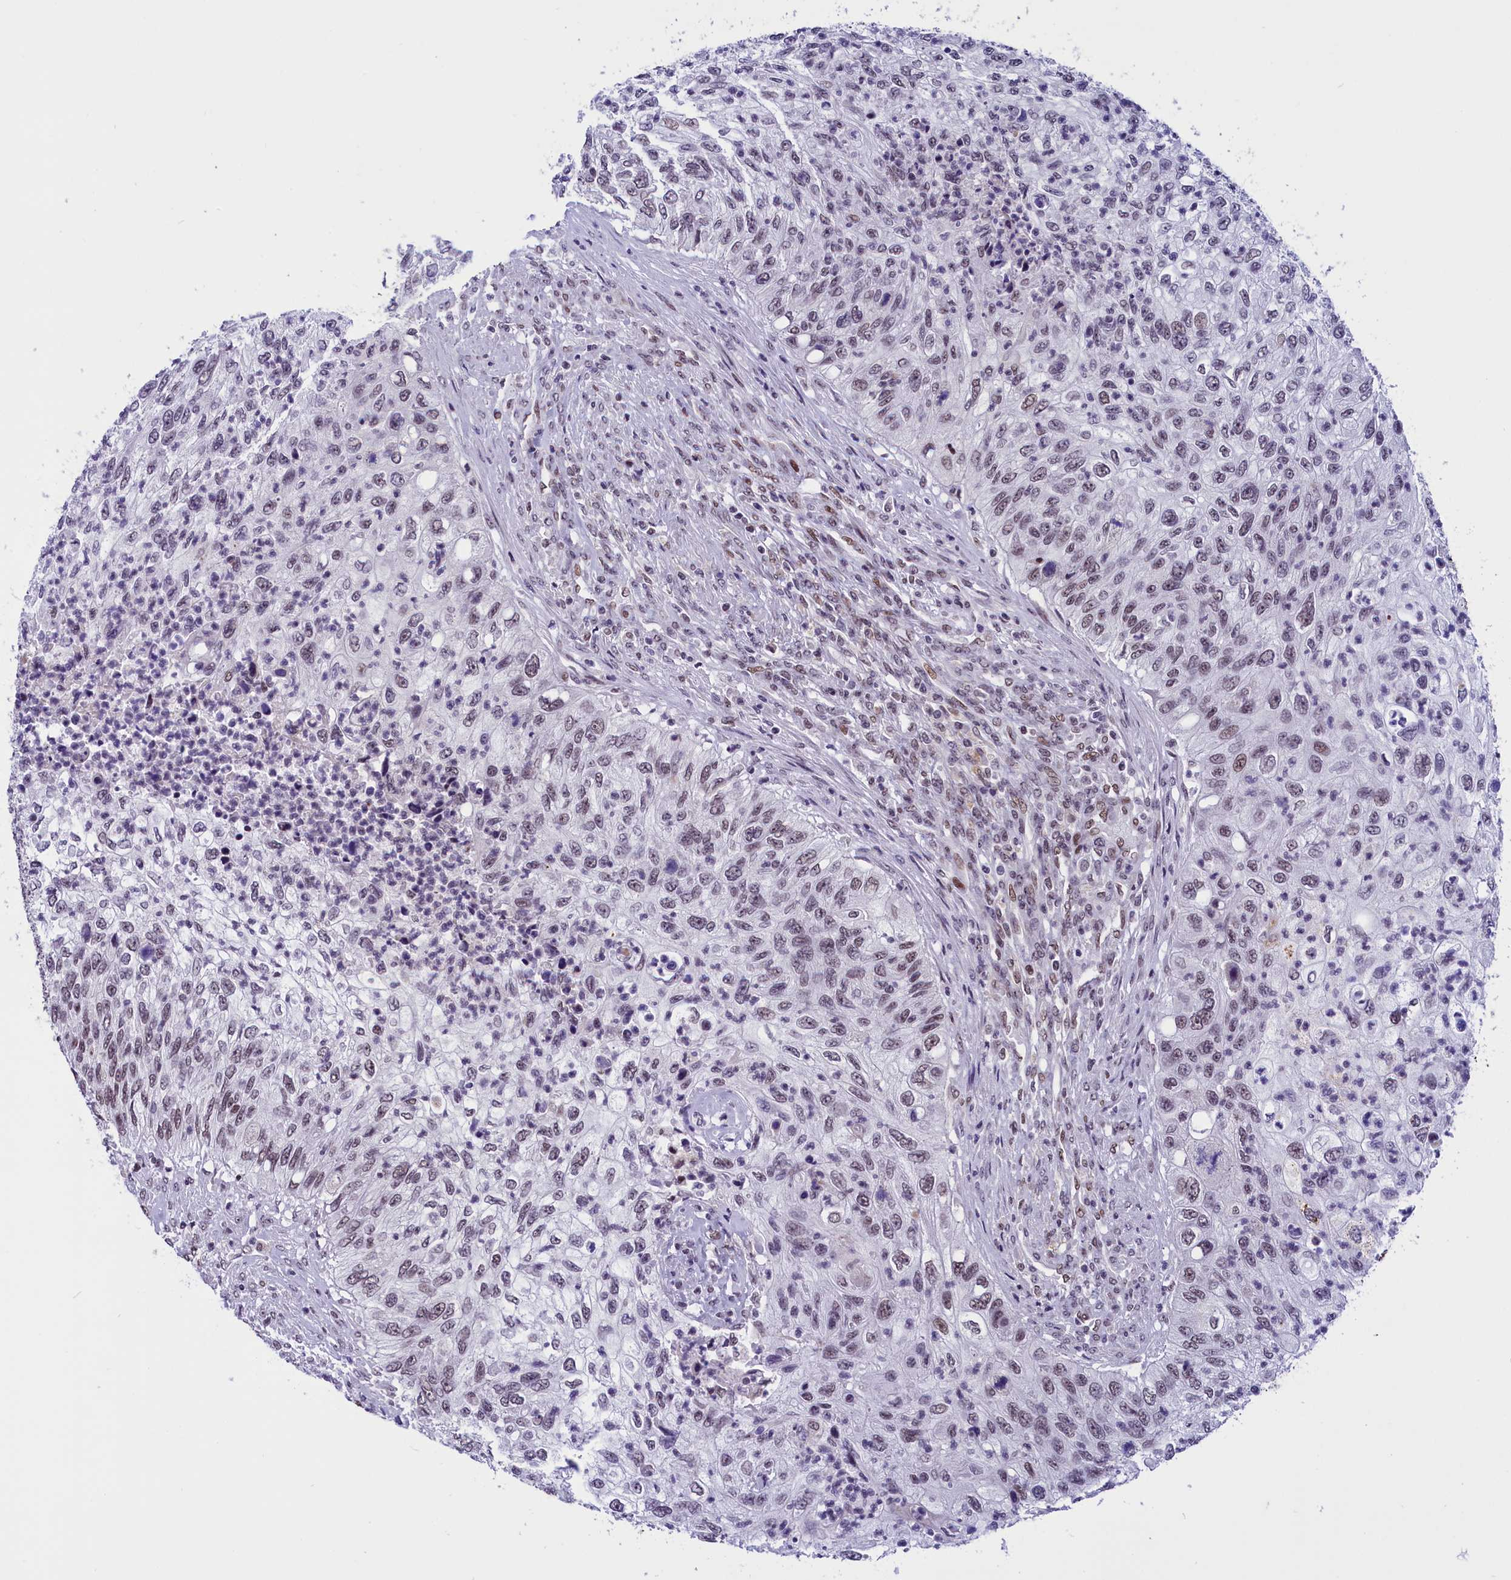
{"staining": {"intensity": "weak", "quantity": ">75%", "location": "nuclear"}, "tissue": "urothelial cancer", "cell_type": "Tumor cells", "image_type": "cancer", "snomed": [{"axis": "morphology", "description": "Urothelial carcinoma, High grade"}, {"axis": "topography", "description": "Urinary bladder"}], "caption": "About >75% of tumor cells in human urothelial cancer reveal weak nuclear protein expression as visualized by brown immunohistochemical staining.", "gene": "CDYL2", "patient": {"sex": "female", "age": 60}}